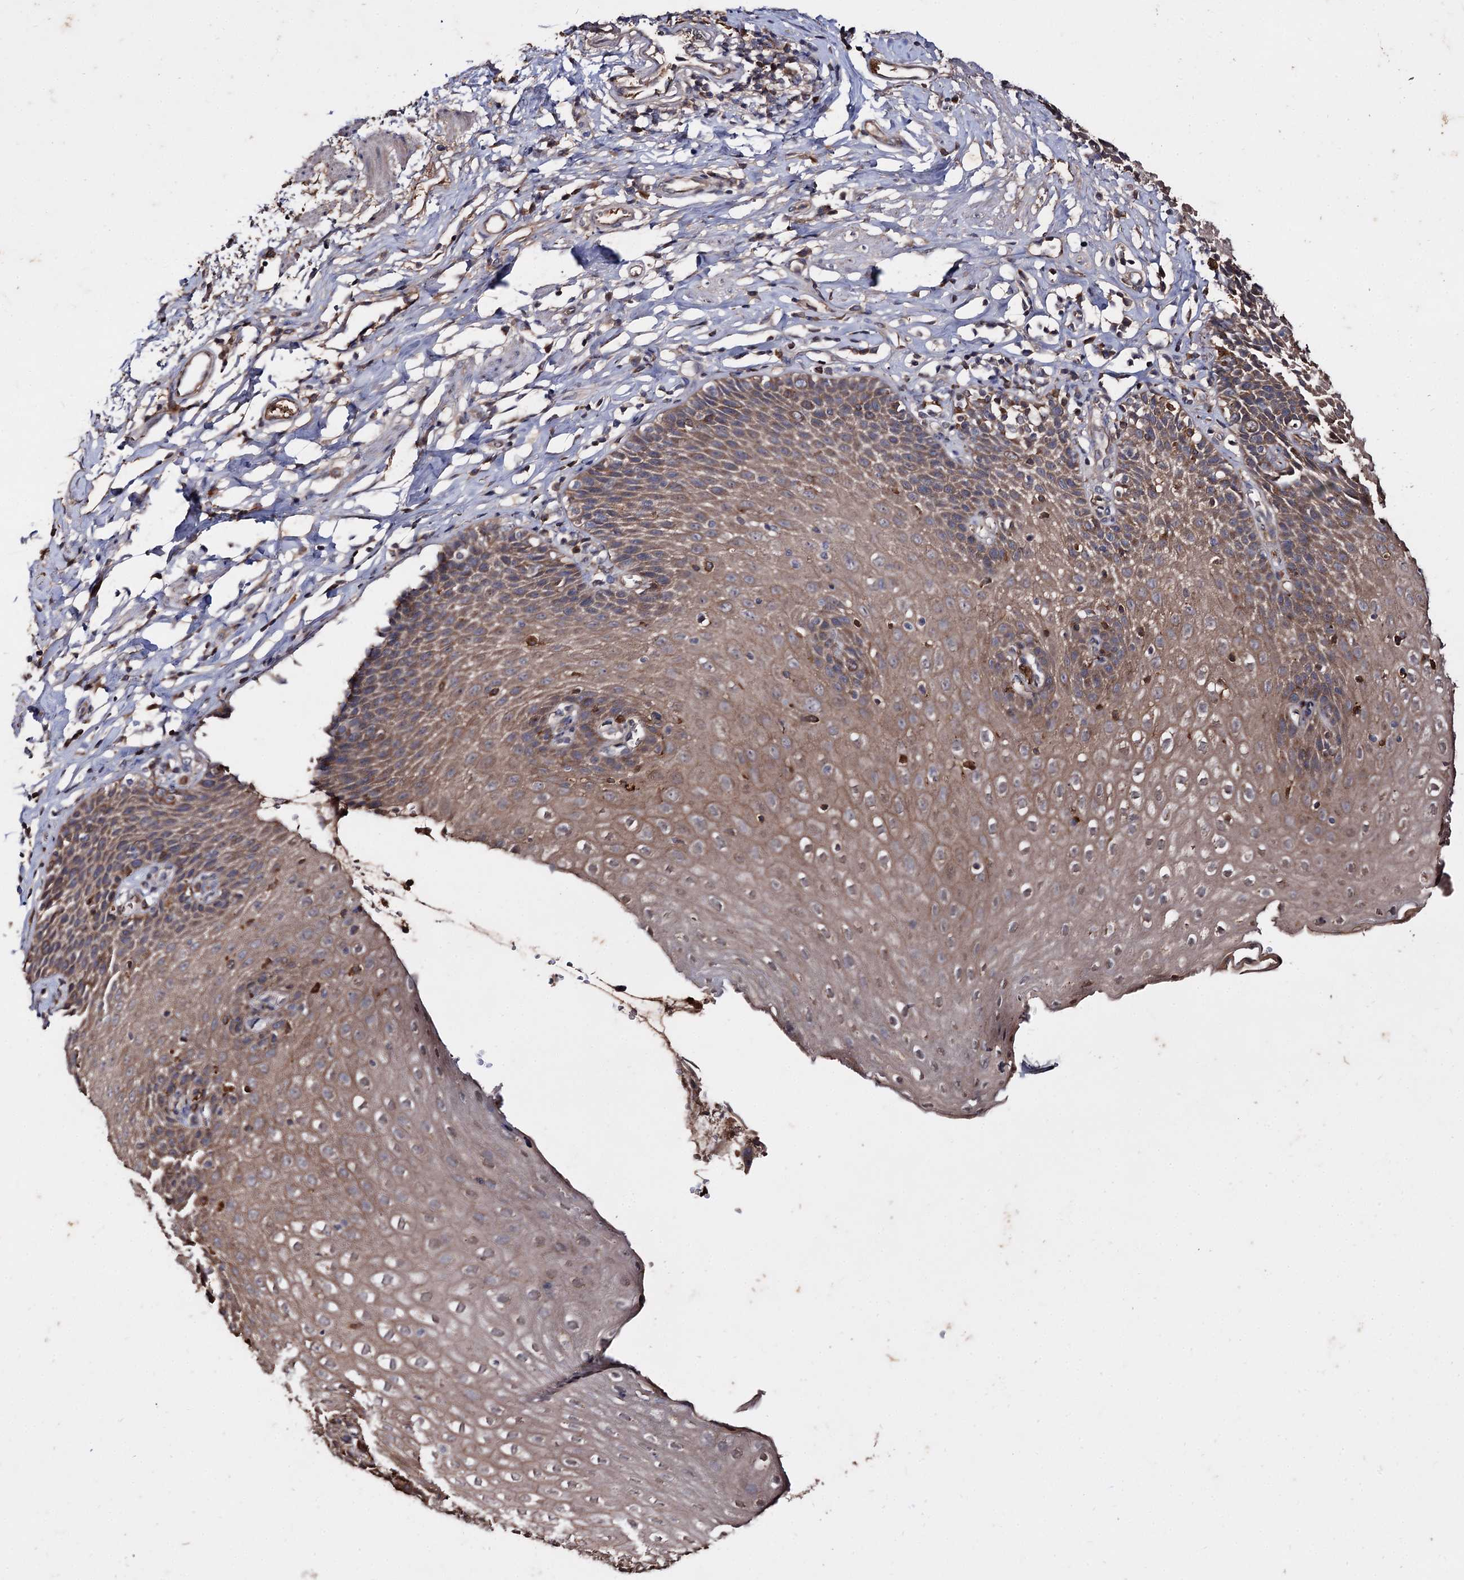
{"staining": {"intensity": "moderate", "quantity": ">75%", "location": "cytoplasmic/membranous"}, "tissue": "esophagus", "cell_type": "Squamous epithelial cells", "image_type": "normal", "snomed": [{"axis": "morphology", "description": "Normal tissue, NOS"}, {"axis": "topography", "description": "Esophagus"}], "caption": "Approximately >75% of squamous epithelial cells in normal human esophagus reveal moderate cytoplasmic/membranous protein positivity as visualized by brown immunohistochemical staining.", "gene": "ARFIP2", "patient": {"sex": "female", "age": 61}}